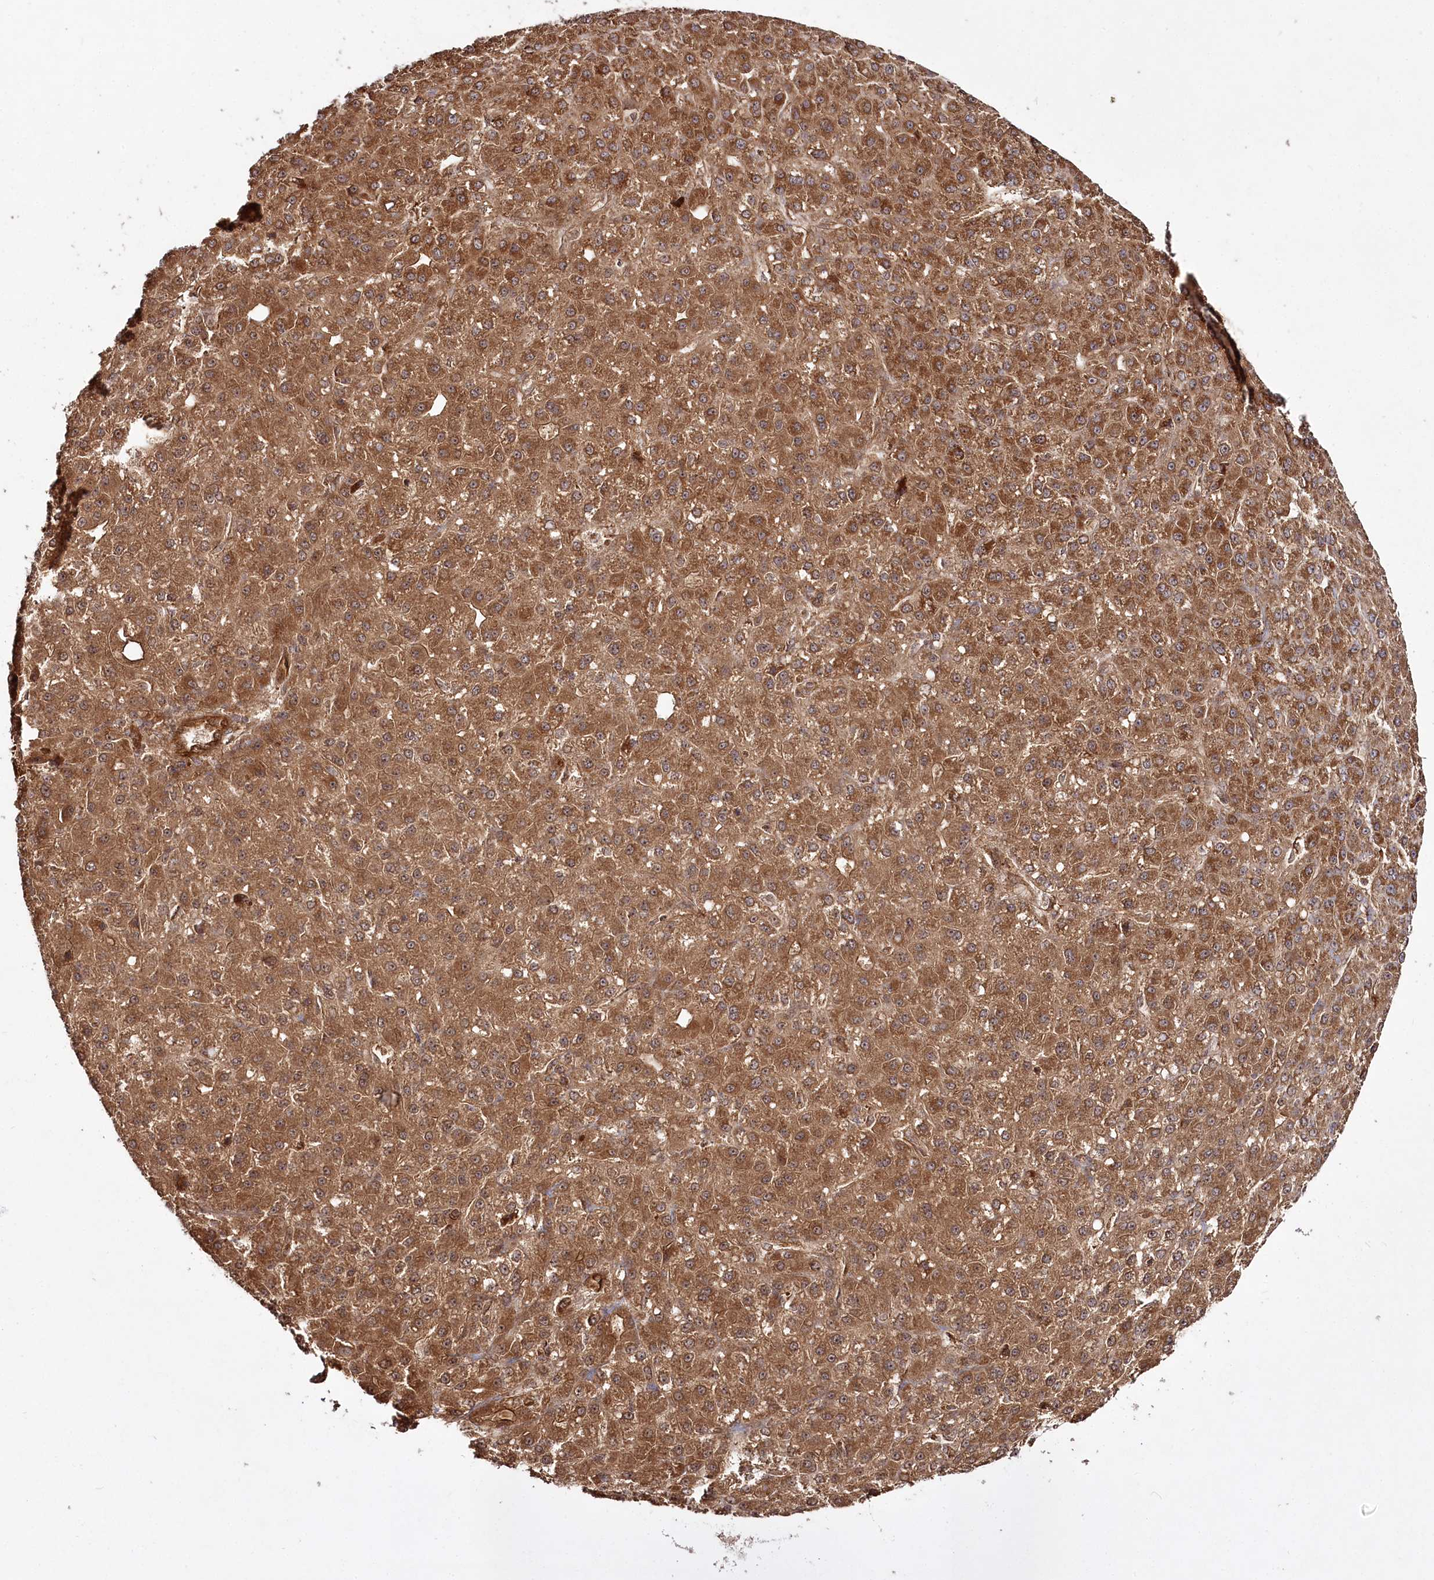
{"staining": {"intensity": "moderate", "quantity": ">75%", "location": "cytoplasmic/membranous"}, "tissue": "liver cancer", "cell_type": "Tumor cells", "image_type": "cancer", "snomed": [{"axis": "morphology", "description": "Carcinoma, Hepatocellular, NOS"}, {"axis": "topography", "description": "Liver"}], "caption": "Tumor cells show medium levels of moderate cytoplasmic/membranous positivity in about >75% of cells in hepatocellular carcinoma (liver). Using DAB (3,3'-diaminobenzidine) (brown) and hematoxylin (blue) stains, captured at high magnification using brightfield microscopy.", "gene": "REXO2", "patient": {"sex": "male", "age": 67}}